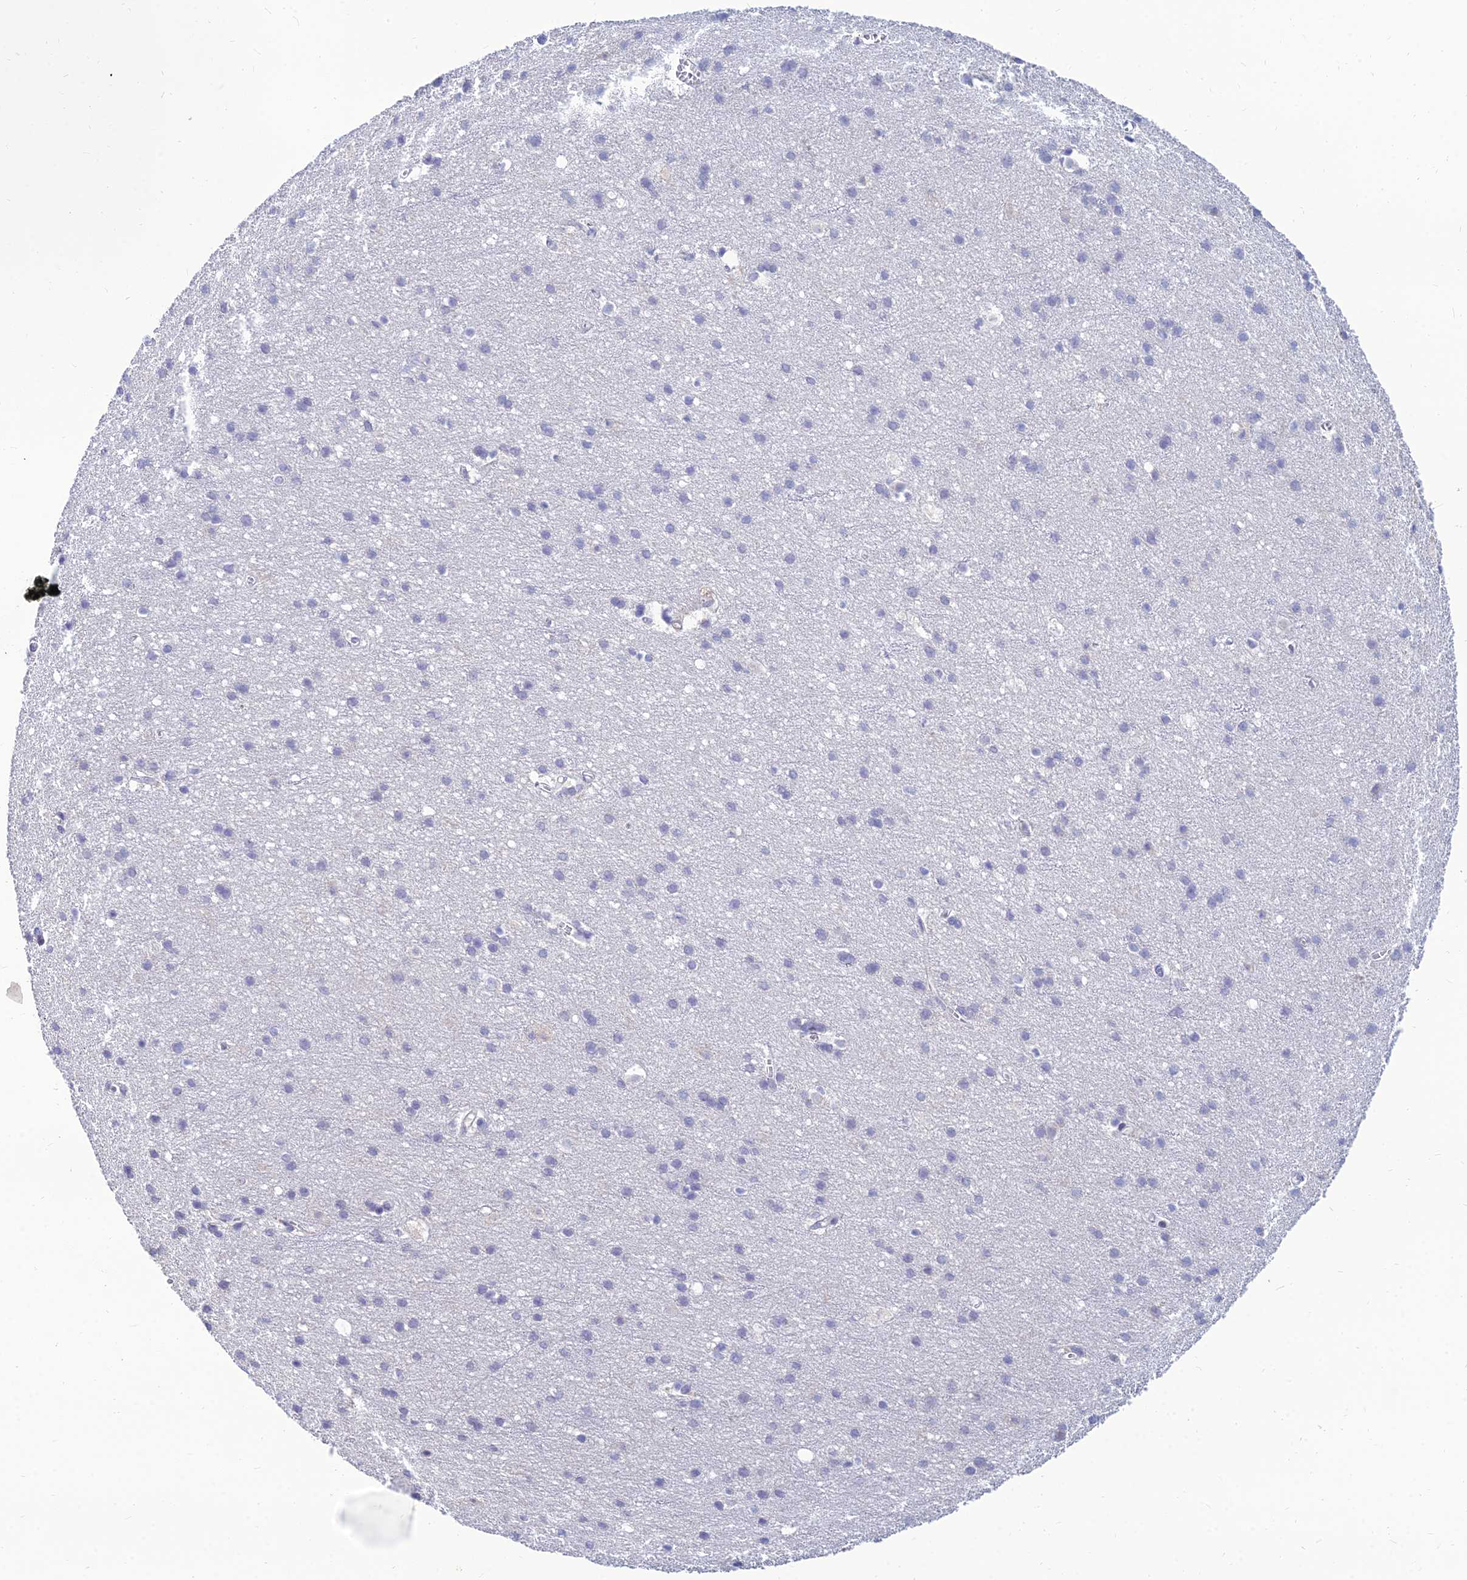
{"staining": {"intensity": "negative", "quantity": "none", "location": "none"}, "tissue": "cerebral cortex", "cell_type": "Endothelial cells", "image_type": "normal", "snomed": [{"axis": "morphology", "description": "Normal tissue, NOS"}, {"axis": "topography", "description": "Cerebral cortex"}], "caption": "A high-resolution histopathology image shows IHC staining of normal cerebral cortex, which demonstrates no significant staining in endothelial cells.", "gene": "GOLGA6A", "patient": {"sex": "male", "age": 54}}